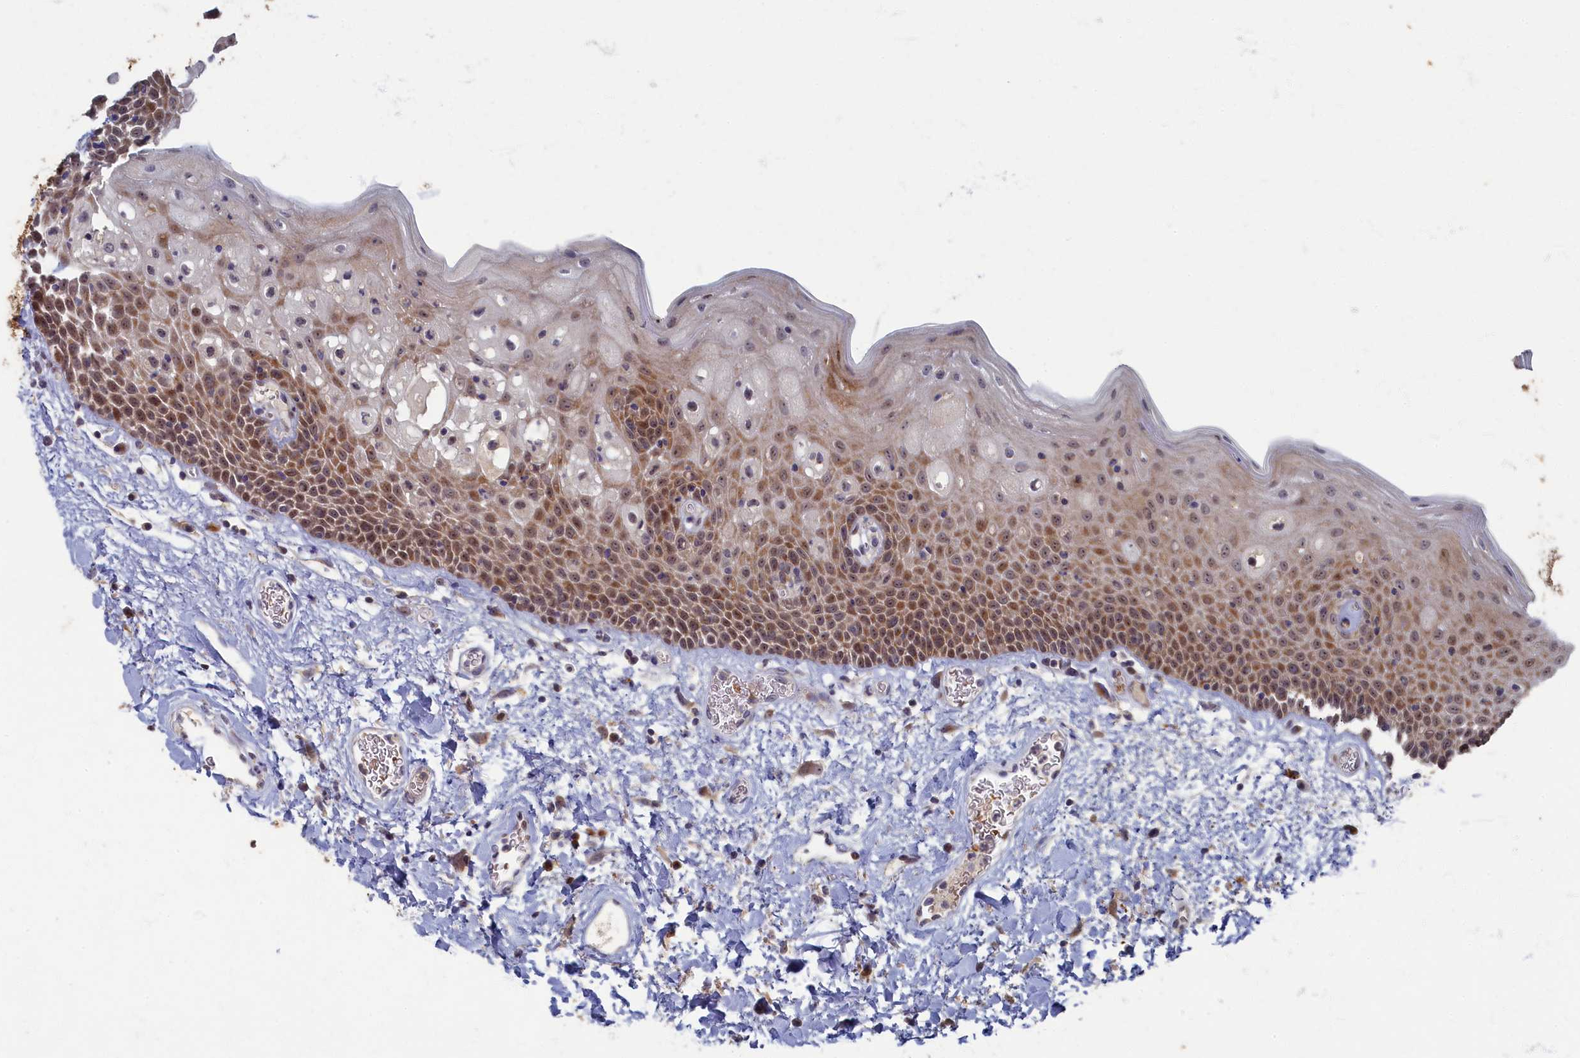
{"staining": {"intensity": "moderate", "quantity": "<25%", "location": "cytoplasmic/membranous,nuclear"}, "tissue": "oral mucosa", "cell_type": "Squamous epithelial cells", "image_type": "normal", "snomed": [{"axis": "morphology", "description": "Normal tissue, NOS"}, {"axis": "topography", "description": "Oral tissue"}], "caption": "IHC staining of benign oral mucosa, which shows low levels of moderate cytoplasmic/membranous,nuclear staining in approximately <25% of squamous epithelial cells indicating moderate cytoplasmic/membranous,nuclear protein expression. The staining was performed using DAB (3,3'-diaminobenzidine) (brown) for protein detection and nuclei were counterstained in hematoxylin (blue).", "gene": "HUNK", "patient": {"sex": "male", "age": 74}}